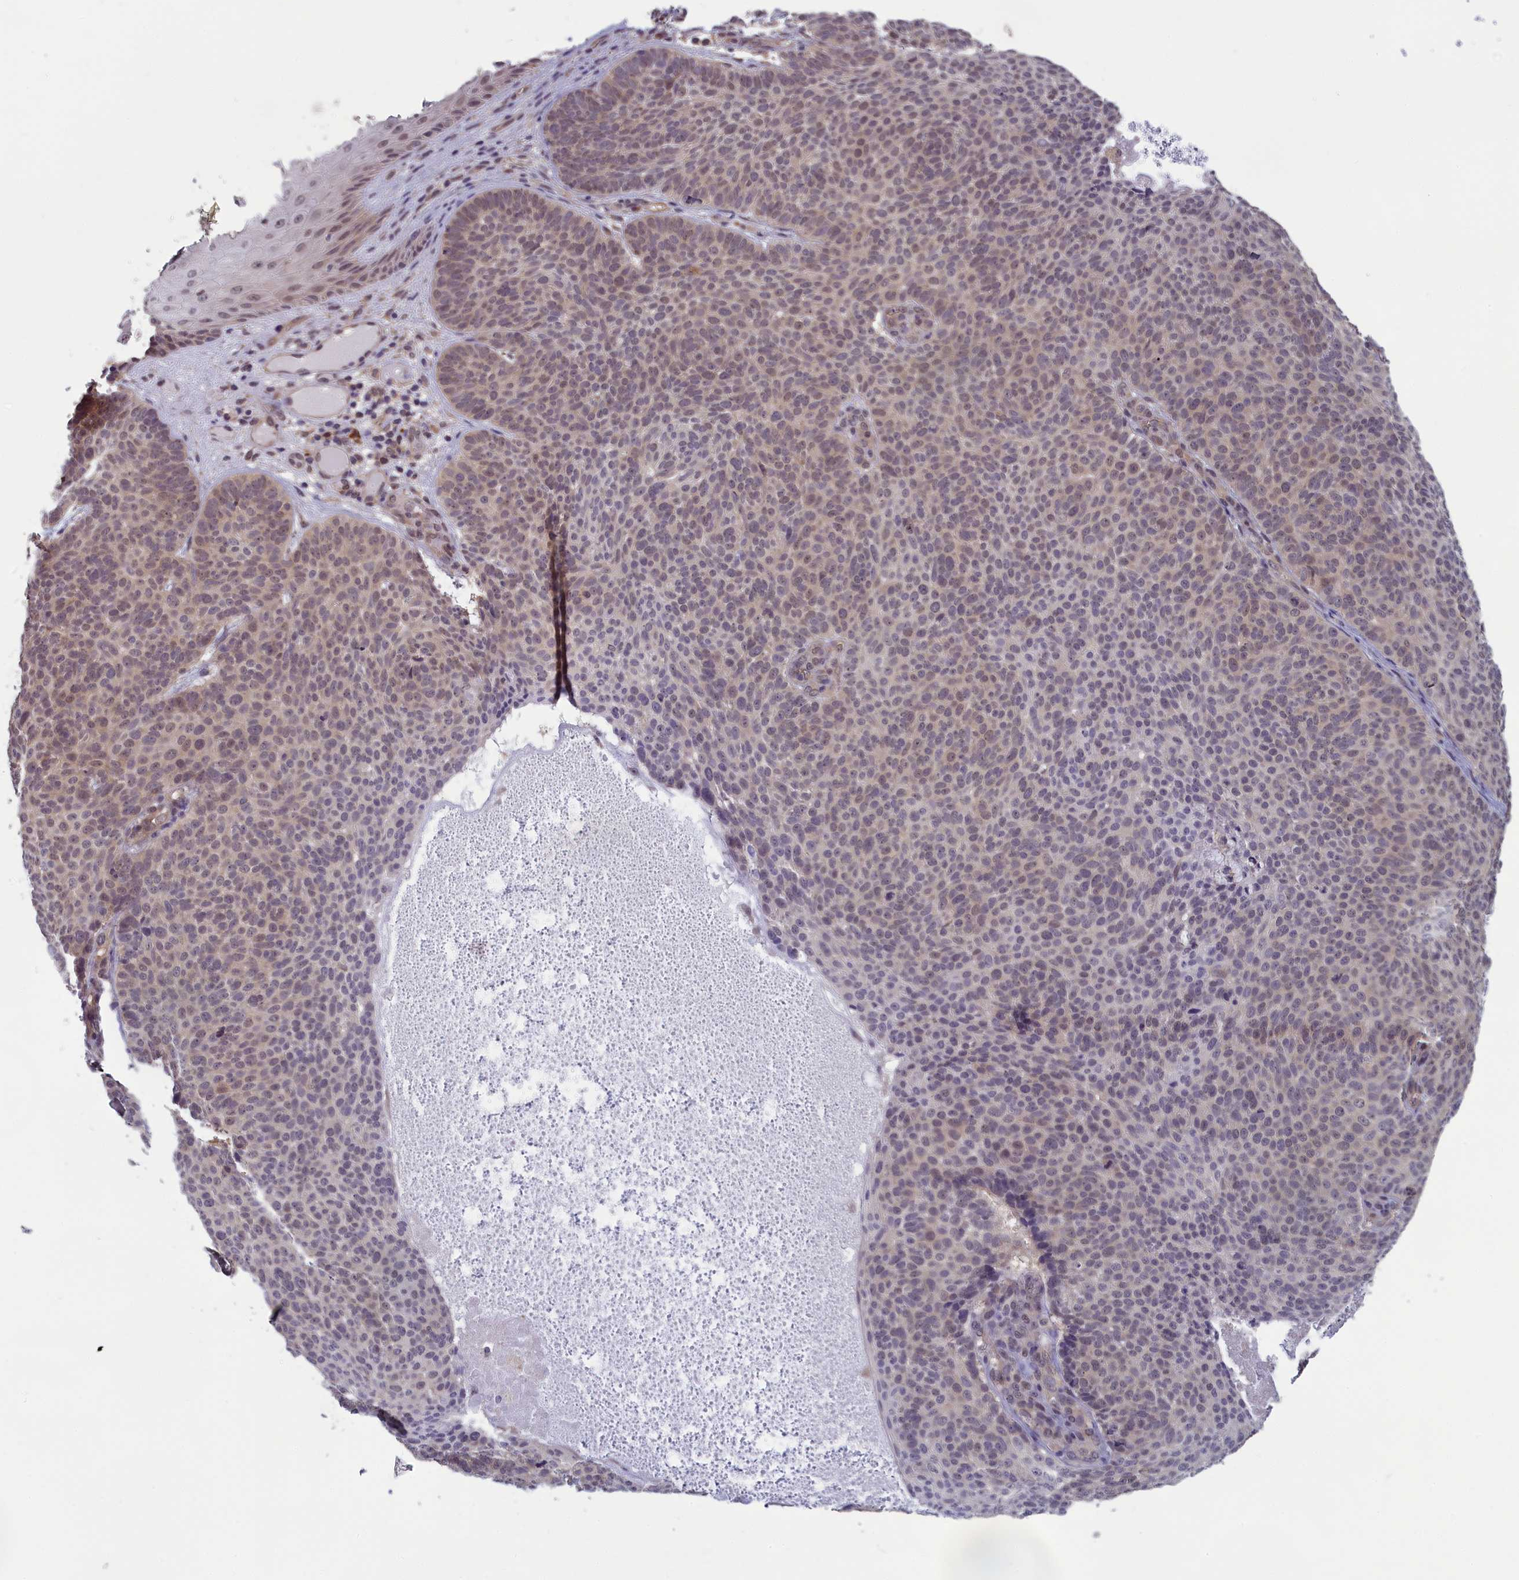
{"staining": {"intensity": "weak", "quantity": "<25%", "location": "cytoplasmic/membranous"}, "tissue": "skin cancer", "cell_type": "Tumor cells", "image_type": "cancer", "snomed": [{"axis": "morphology", "description": "Basal cell carcinoma"}, {"axis": "topography", "description": "Skin"}], "caption": "IHC of human skin cancer (basal cell carcinoma) exhibits no expression in tumor cells.", "gene": "MRI1", "patient": {"sex": "male", "age": 85}}